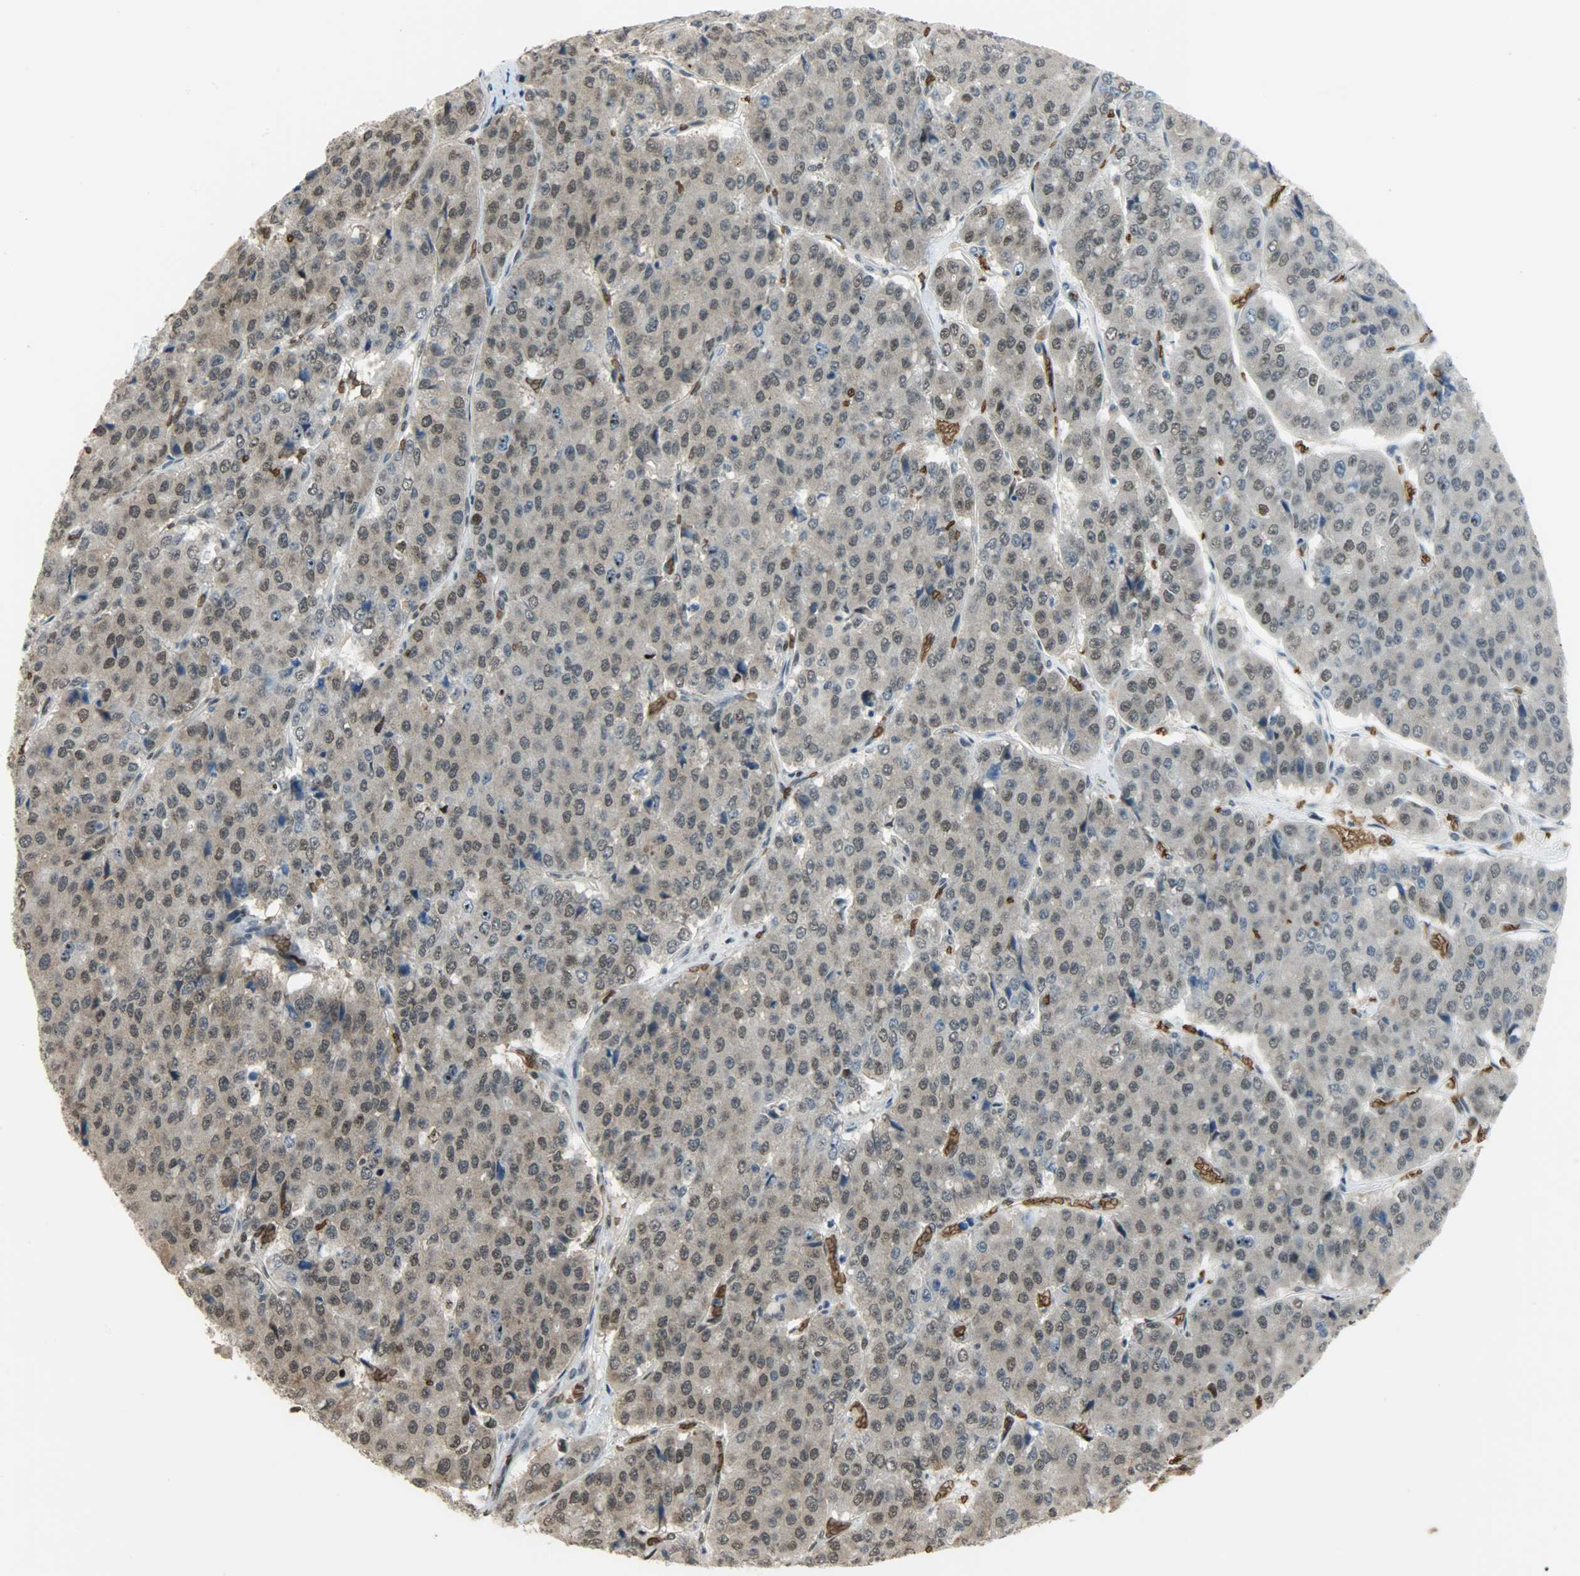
{"staining": {"intensity": "moderate", "quantity": ">75%", "location": "cytoplasmic/membranous,nuclear"}, "tissue": "pancreatic cancer", "cell_type": "Tumor cells", "image_type": "cancer", "snomed": [{"axis": "morphology", "description": "Adenocarcinoma, NOS"}, {"axis": "topography", "description": "Pancreas"}], "caption": "Protein positivity by immunohistochemistry (IHC) exhibits moderate cytoplasmic/membranous and nuclear positivity in about >75% of tumor cells in adenocarcinoma (pancreatic).", "gene": "SNAI1", "patient": {"sex": "male", "age": 50}}